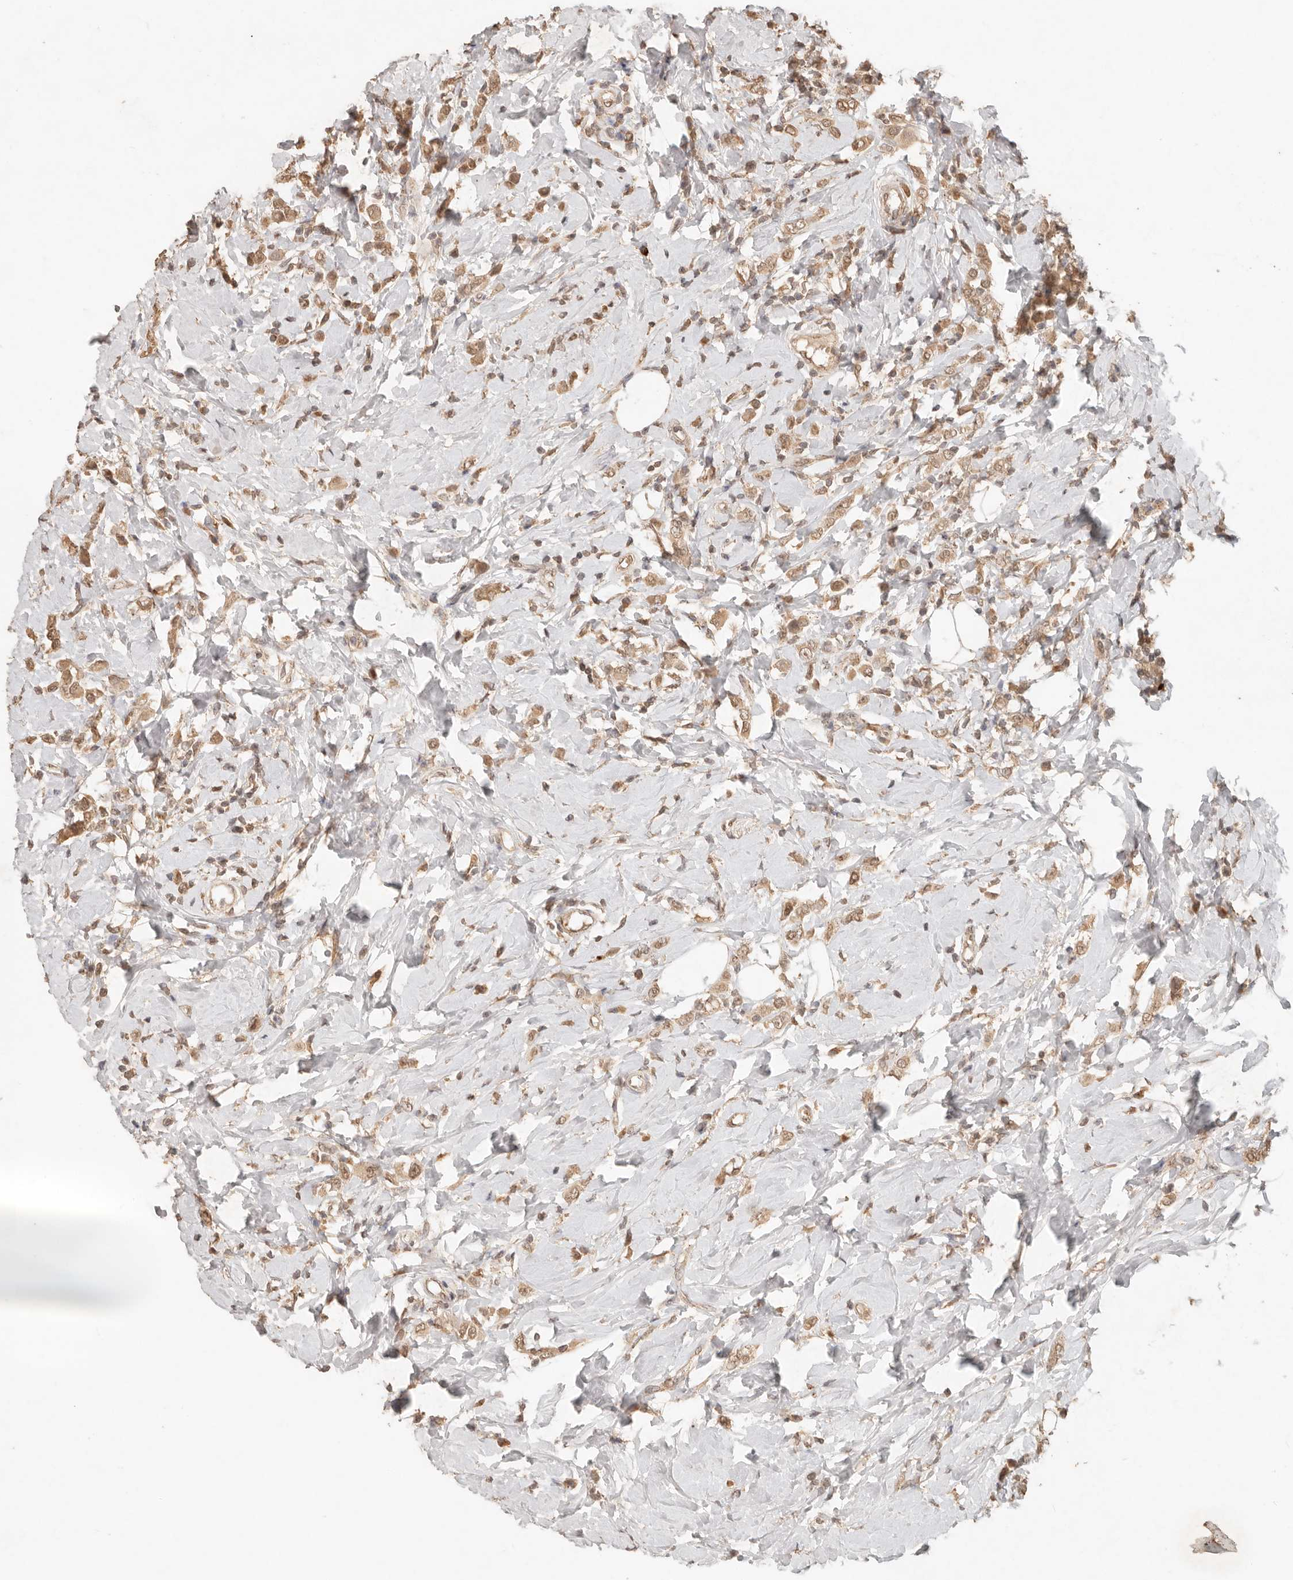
{"staining": {"intensity": "moderate", "quantity": ">75%", "location": "cytoplasmic/membranous"}, "tissue": "breast cancer", "cell_type": "Tumor cells", "image_type": "cancer", "snomed": [{"axis": "morphology", "description": "Lobular carcinoma"}, {"axis": "topography", "description": "Breast"}], "caption": "A high-resolution histopathology image shows immunohistochemistry (IHC) staining of breast cancer, which demonstrates moderate cytoplasmic/membranous staining in approximately >75% of tumor cells.", "gene": "LMO4", "patient": {"sex": "female", "age": 47}}